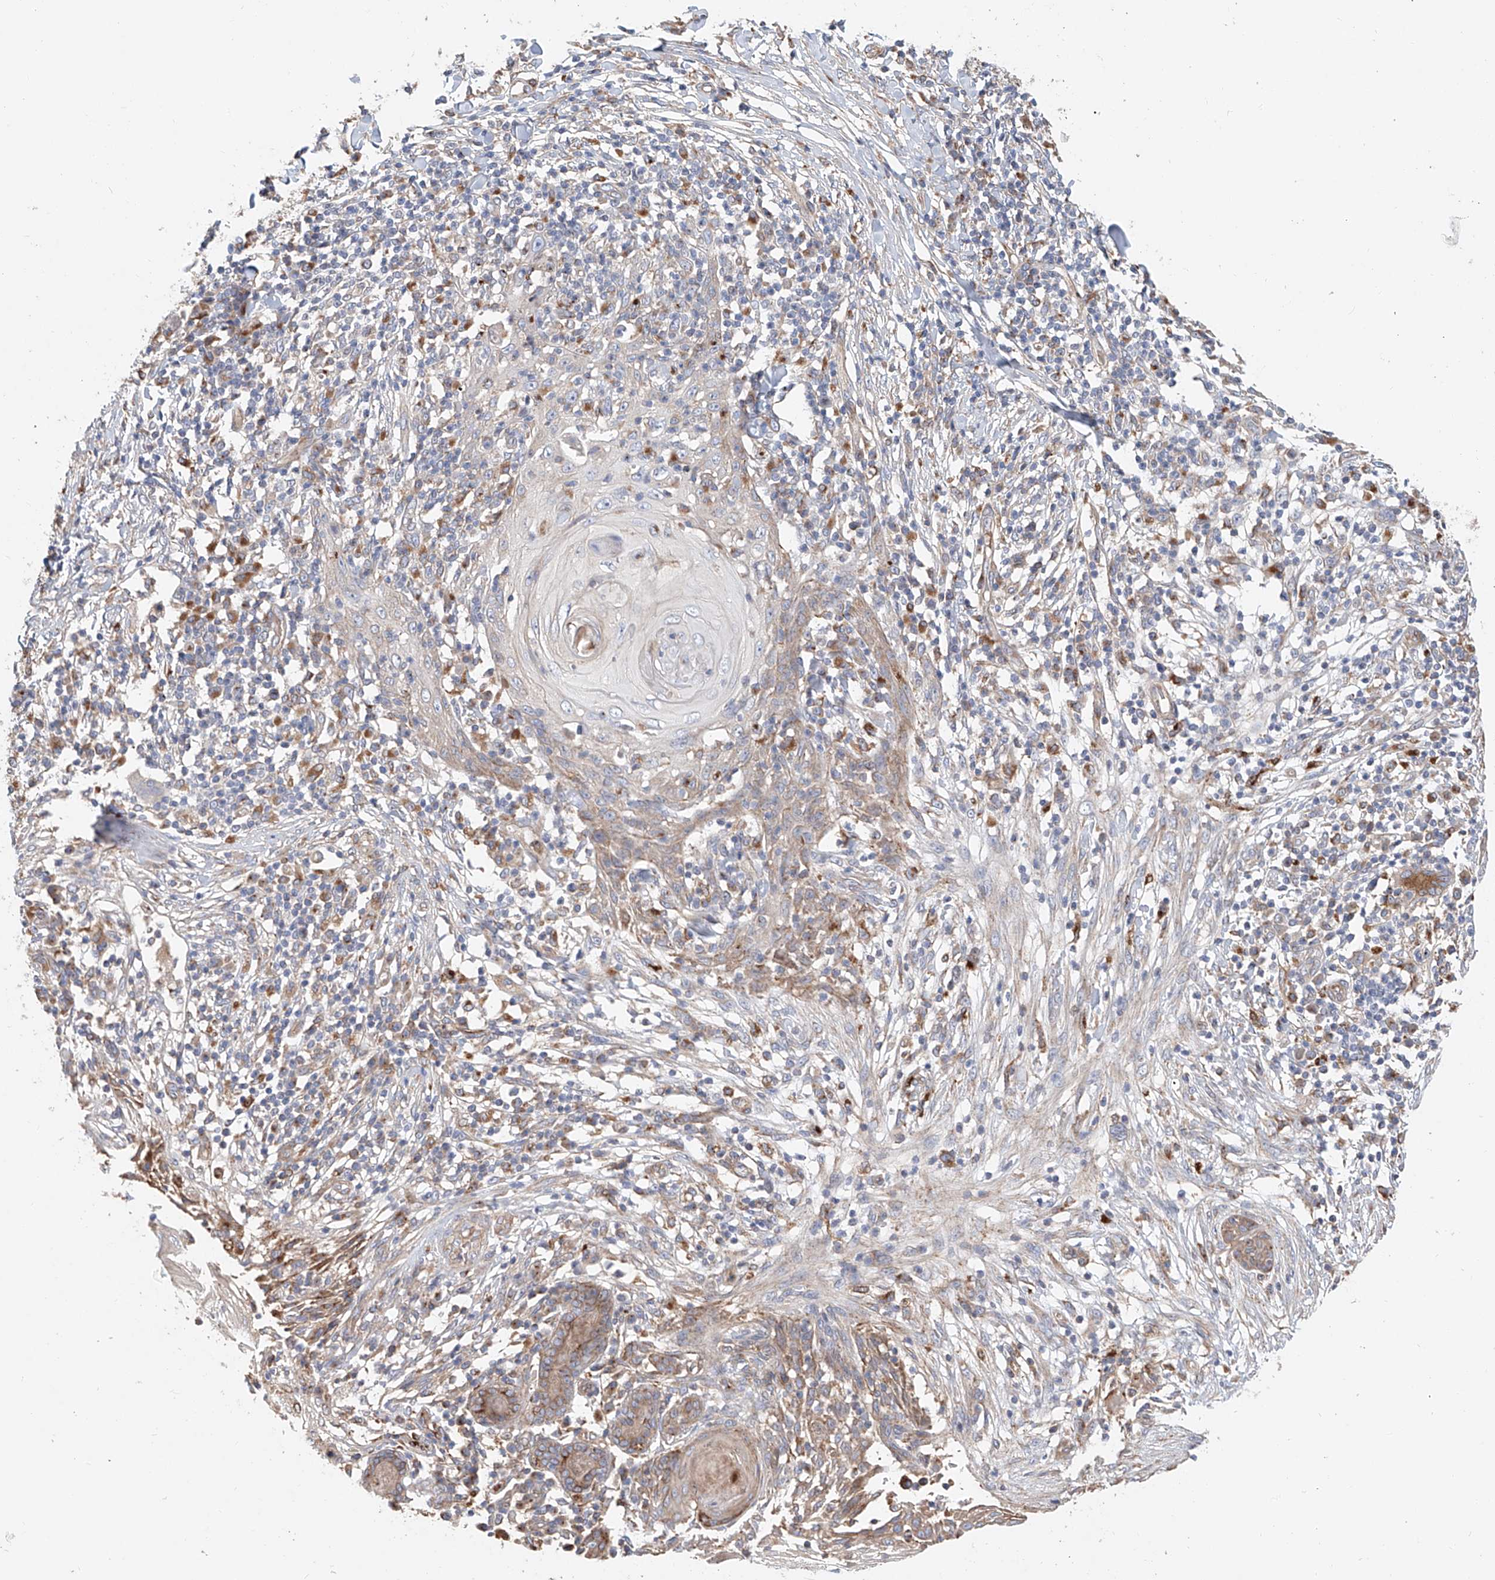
{"staining": {"intensity": "weak", "quantity": "25%-75%", "location": "cytoplasmic/membranous"}, "tissue": "skin cancer", "cell_type": "Tumor cells", "image_type": "cancer", "snomed": [{"axis": "morphology", "description": "Squamous cell carcinoma, NOS"}, {"axis": "topography", "description": "Skin"}], "caption": "An immunohistochemistry (IHC) micrograph of tumor tissue is shown. Protein staining in brown labels weak cytoplasmic/membranous positivity in skin squamous cell carcinoma within tumor cells.", "gene": "HGSNAT", "patient": {"sex": "female", "age": 88}}